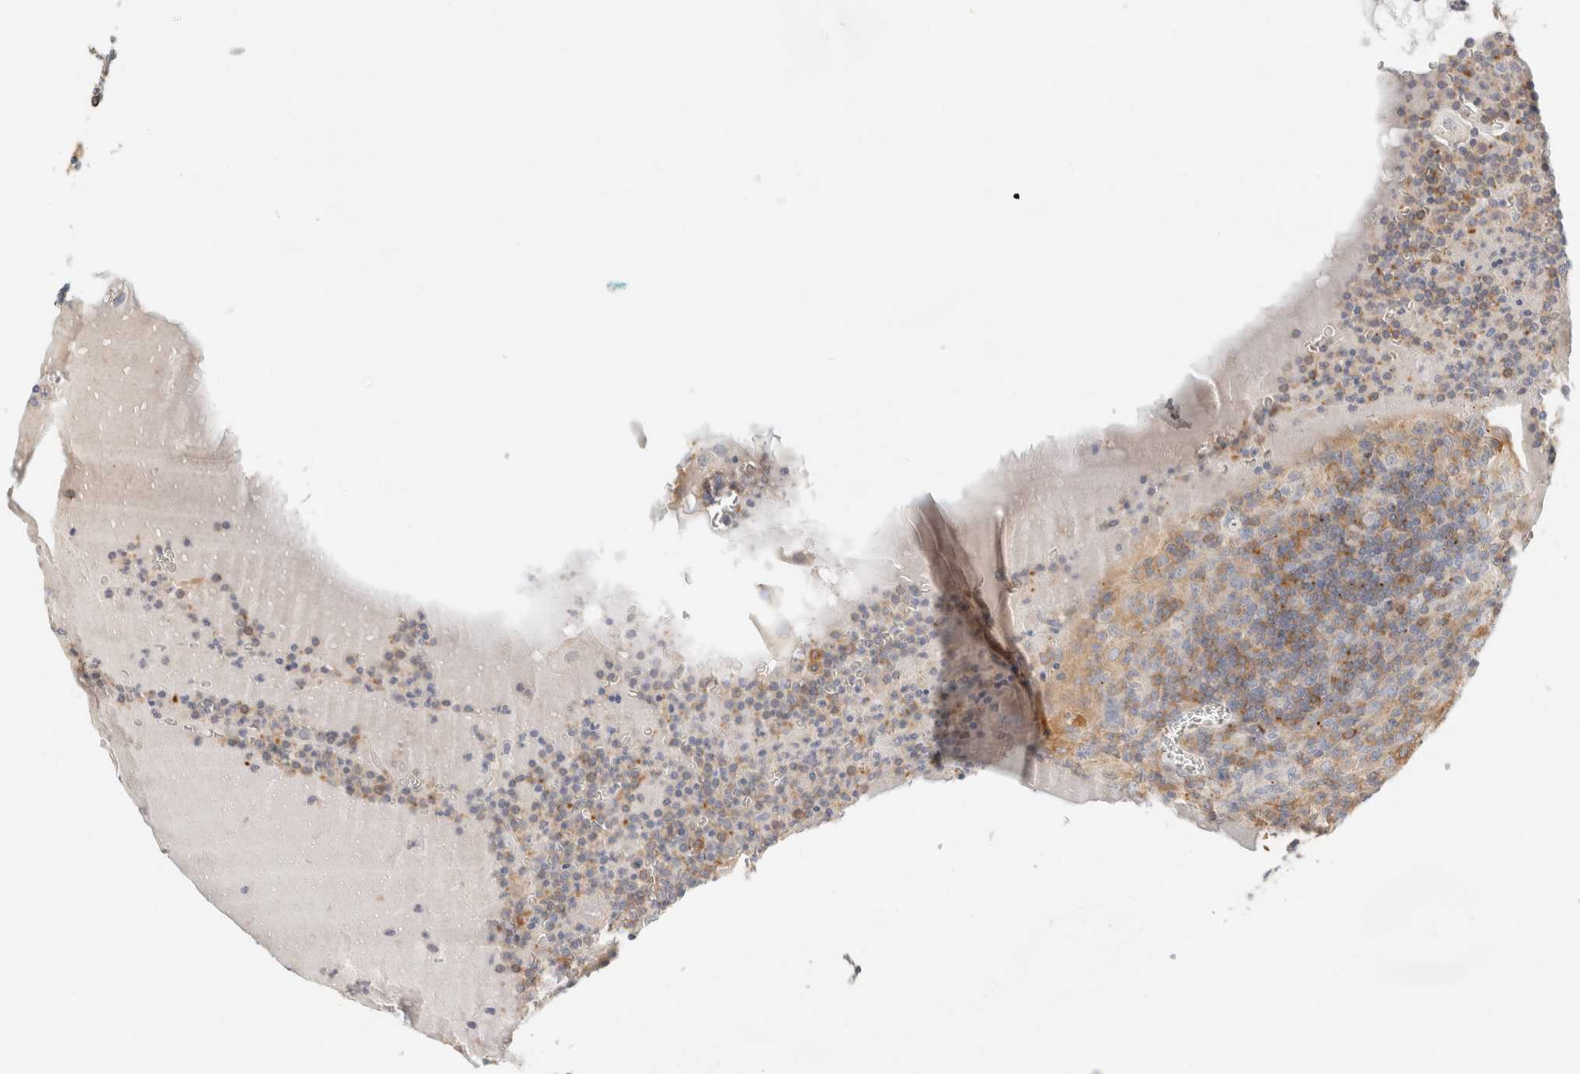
{"staining": {"intensity": "weak", "quantity": "25%-75%", "location": "cytoplasmic/membranous"}, "tissue": "tonsil", "cell_type": "Germinal center cells", "image_type": "normal", "snomed": [{"axis": "morphology", "description": "Normal tissue, NOS"}, {"axis": "topography", "description": "Tonsil"}], "caption": "Germinal center cells show weak cytoplasmic/membranous staining in approximately 25%-75% of cells in unremarkable tonsil. (IHC, brightfield microscopy, high magnification).", "gene": "SH3GLB2", "patient": {"sex": "male", "age": 37}}